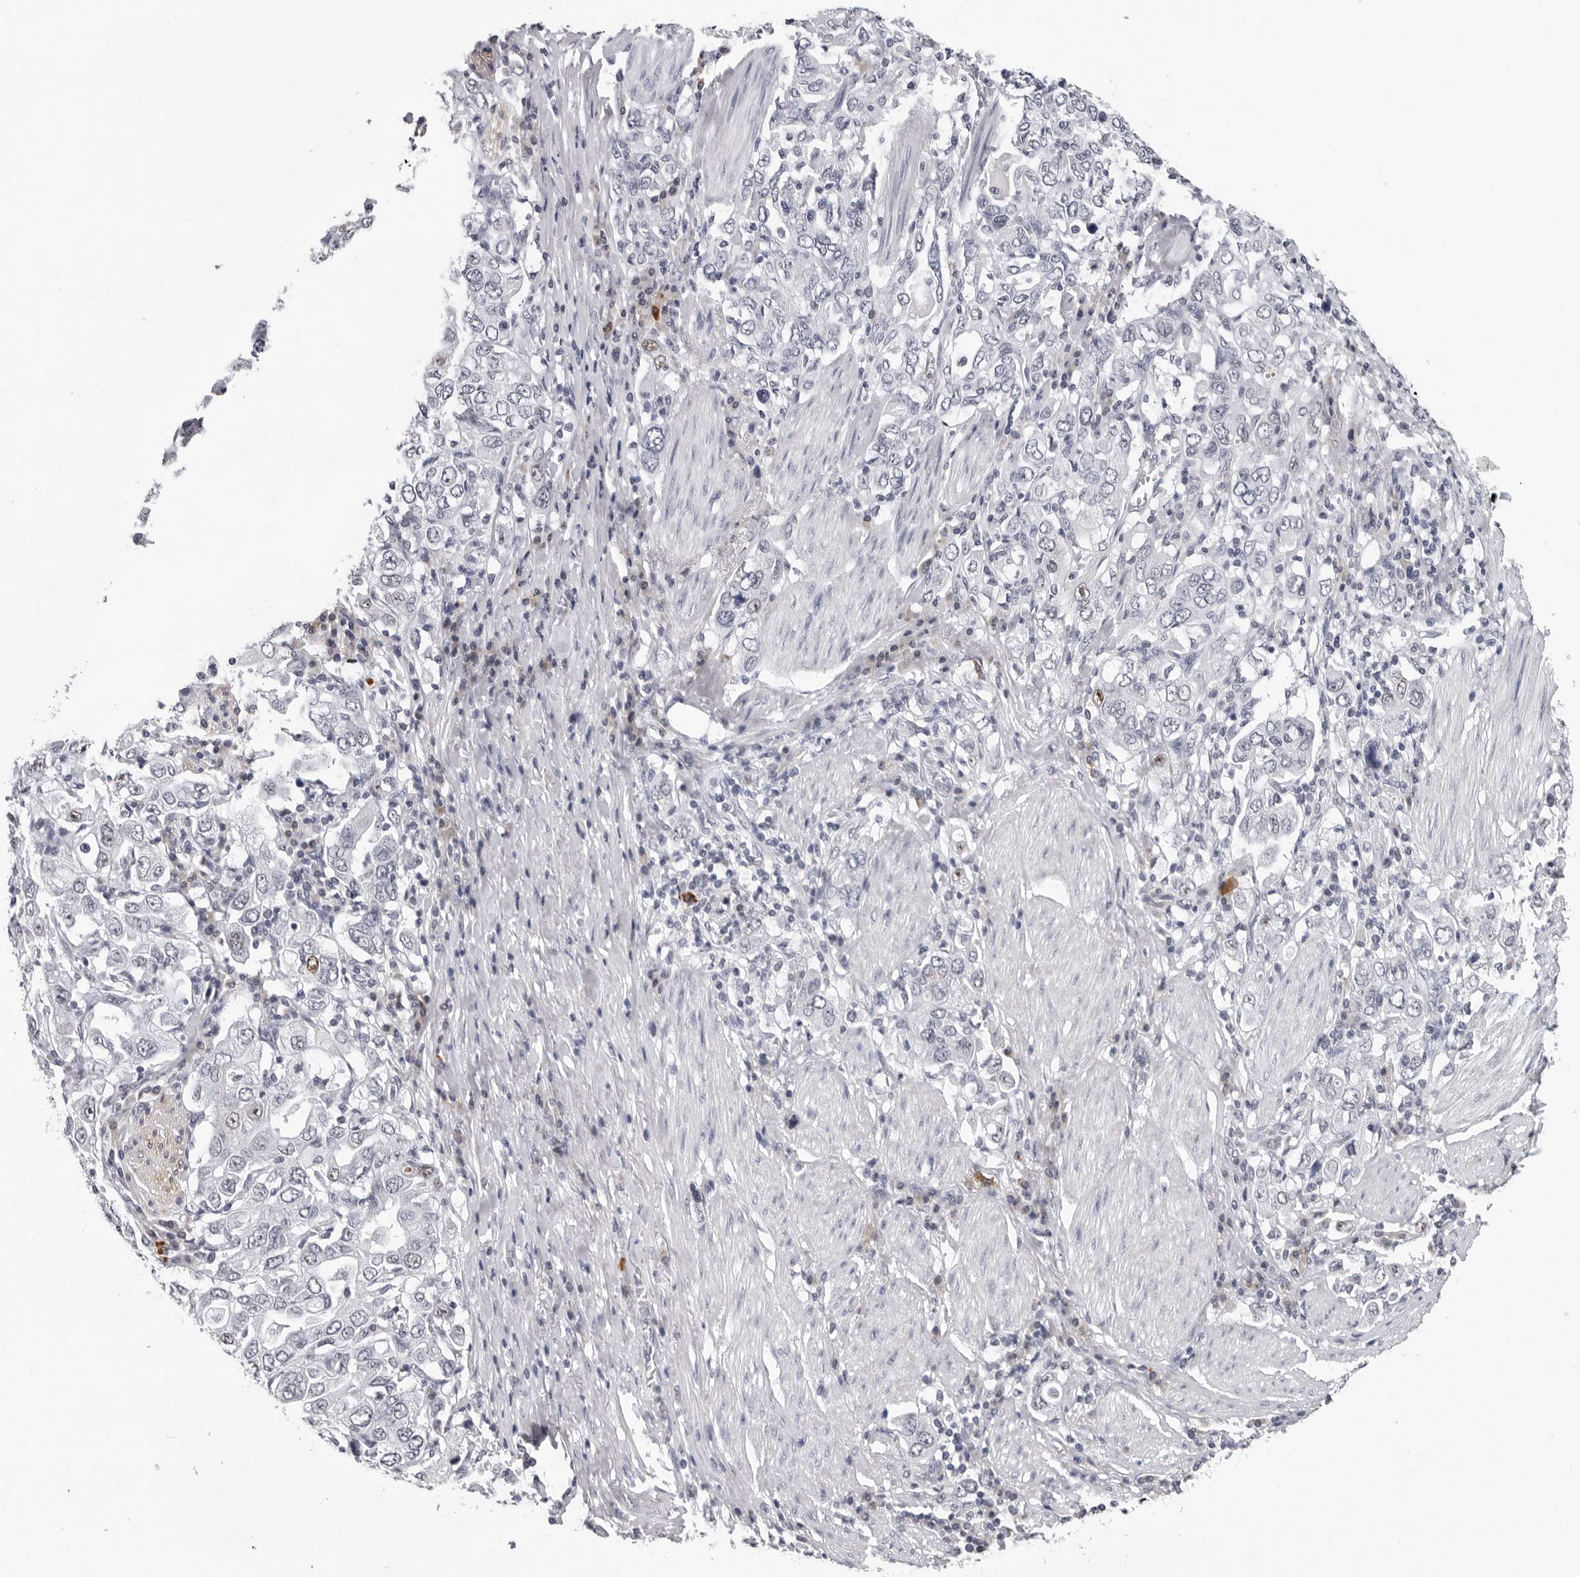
{"staining": {"intensity": "negative", "quantity": "none", "location": "none"}, "tissue": "stomach cancer", "cell_type": "Tumor cells", "image_type": "cancer", "snomed": [{"axis": "morphology", "description": "Adenocarcinoma, NOS"}, {"axis": "topography", "description": "Stomach, upper"}], "caption": "There is no significant staining in tumor cells of stomach adenocarcinoma. (DAB (3,3'-diaminobenzidine) IHC visualized using brightfield microscopy, high magnification).", "gene": "GNL2", "patient": {"sex": "male", "age": 62}}